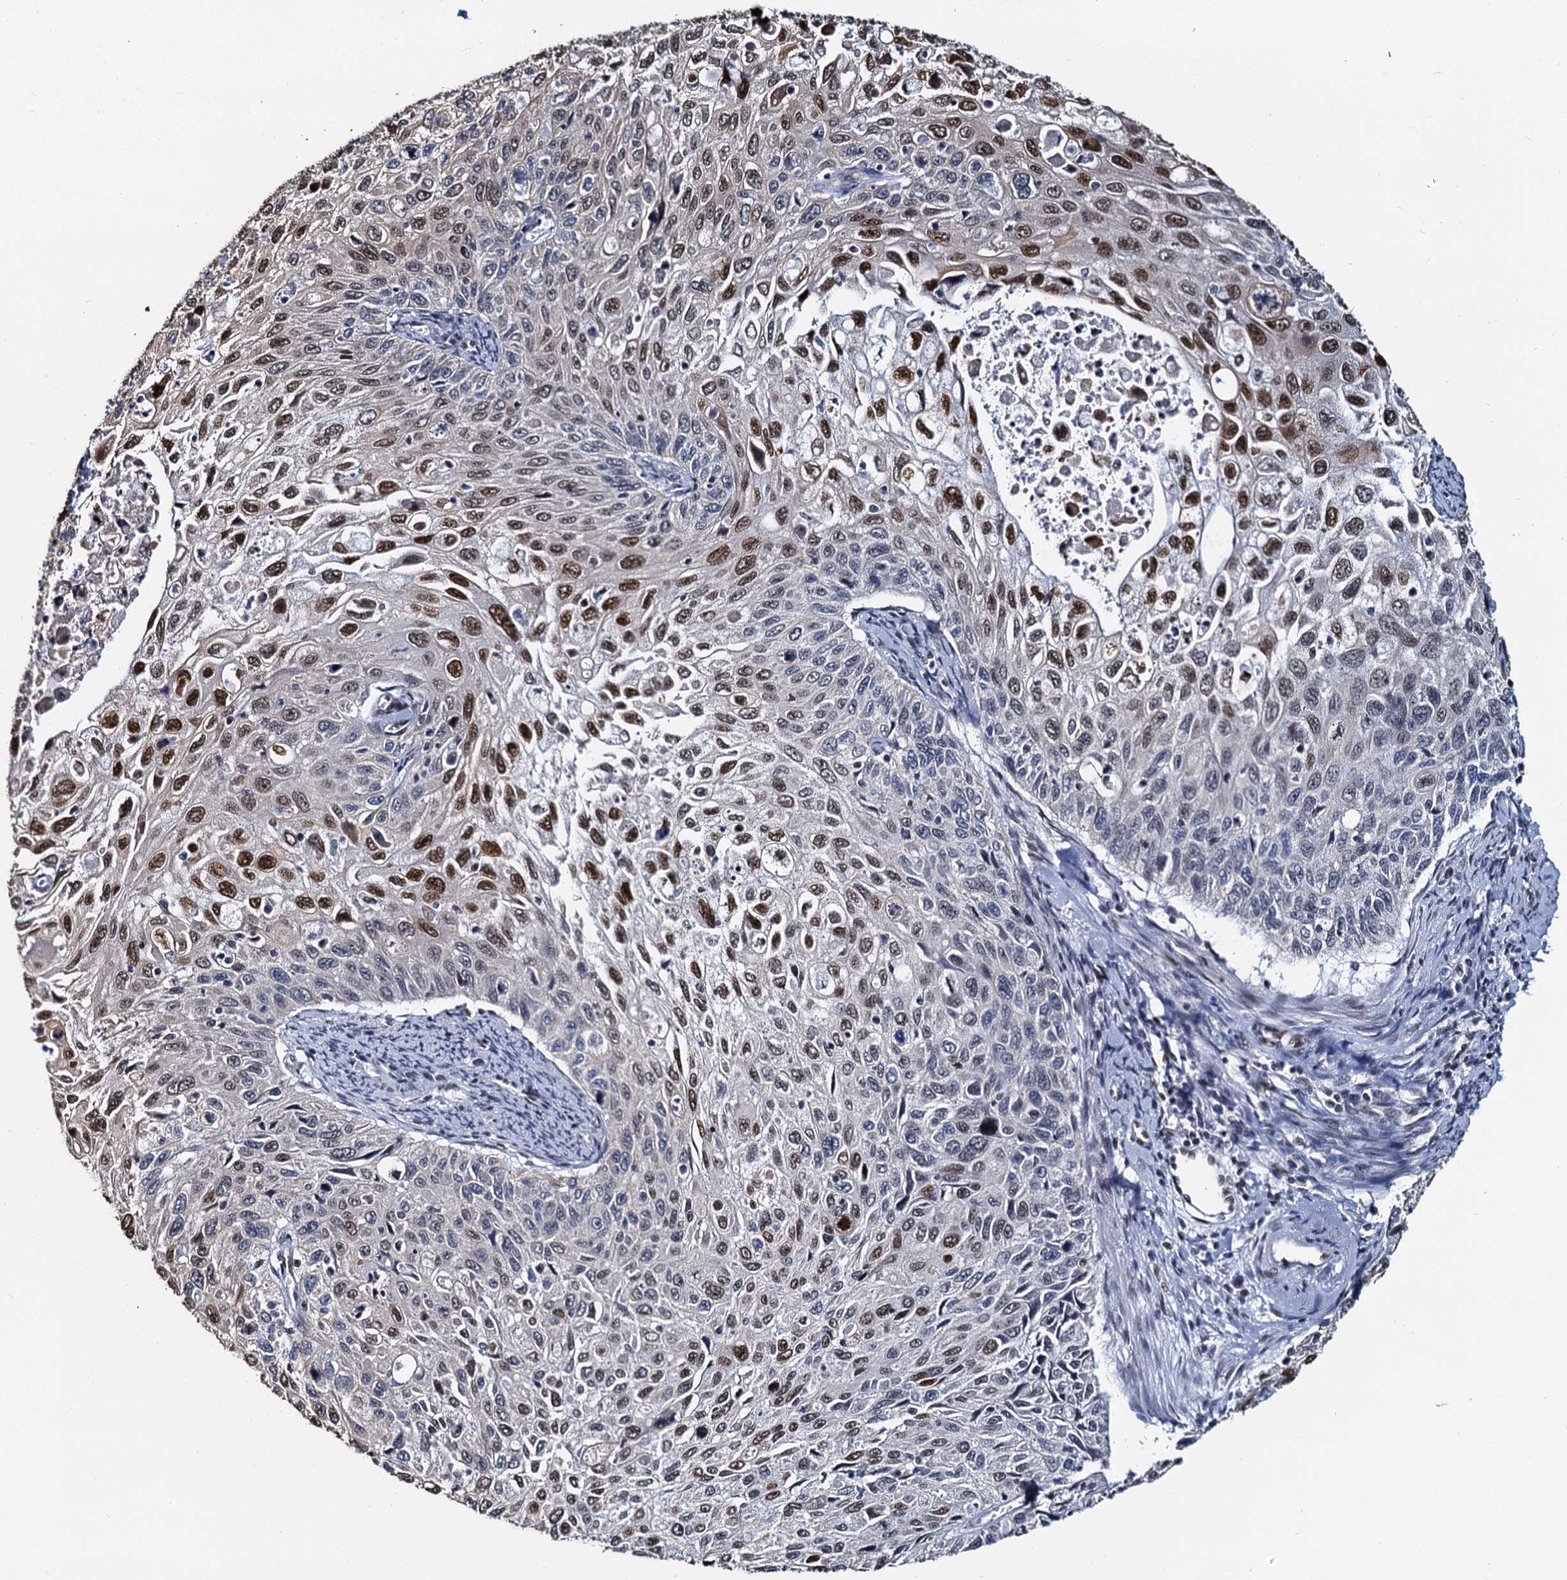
{"staining": {"intensity": "moderate", "quantity": "25%-75%", "location": "nuclear"}, "tissue": "cervical cancer", "cell_type": "Tumor cells", "image_type": "cancer", "snomed": [{"axis": "morphology", "description": "Squamous cell carcinoma, NOS"}, {"axis": "topography", "description": "Cervix"}], "caption": "A photomicrograph of cervical cancer (squamous cell carcinoma) stained for a protein displays moderate nuclear brown staining in tumor cells.", "gene": "CMAS", "patient": {"sex": "female", "age": 70}}